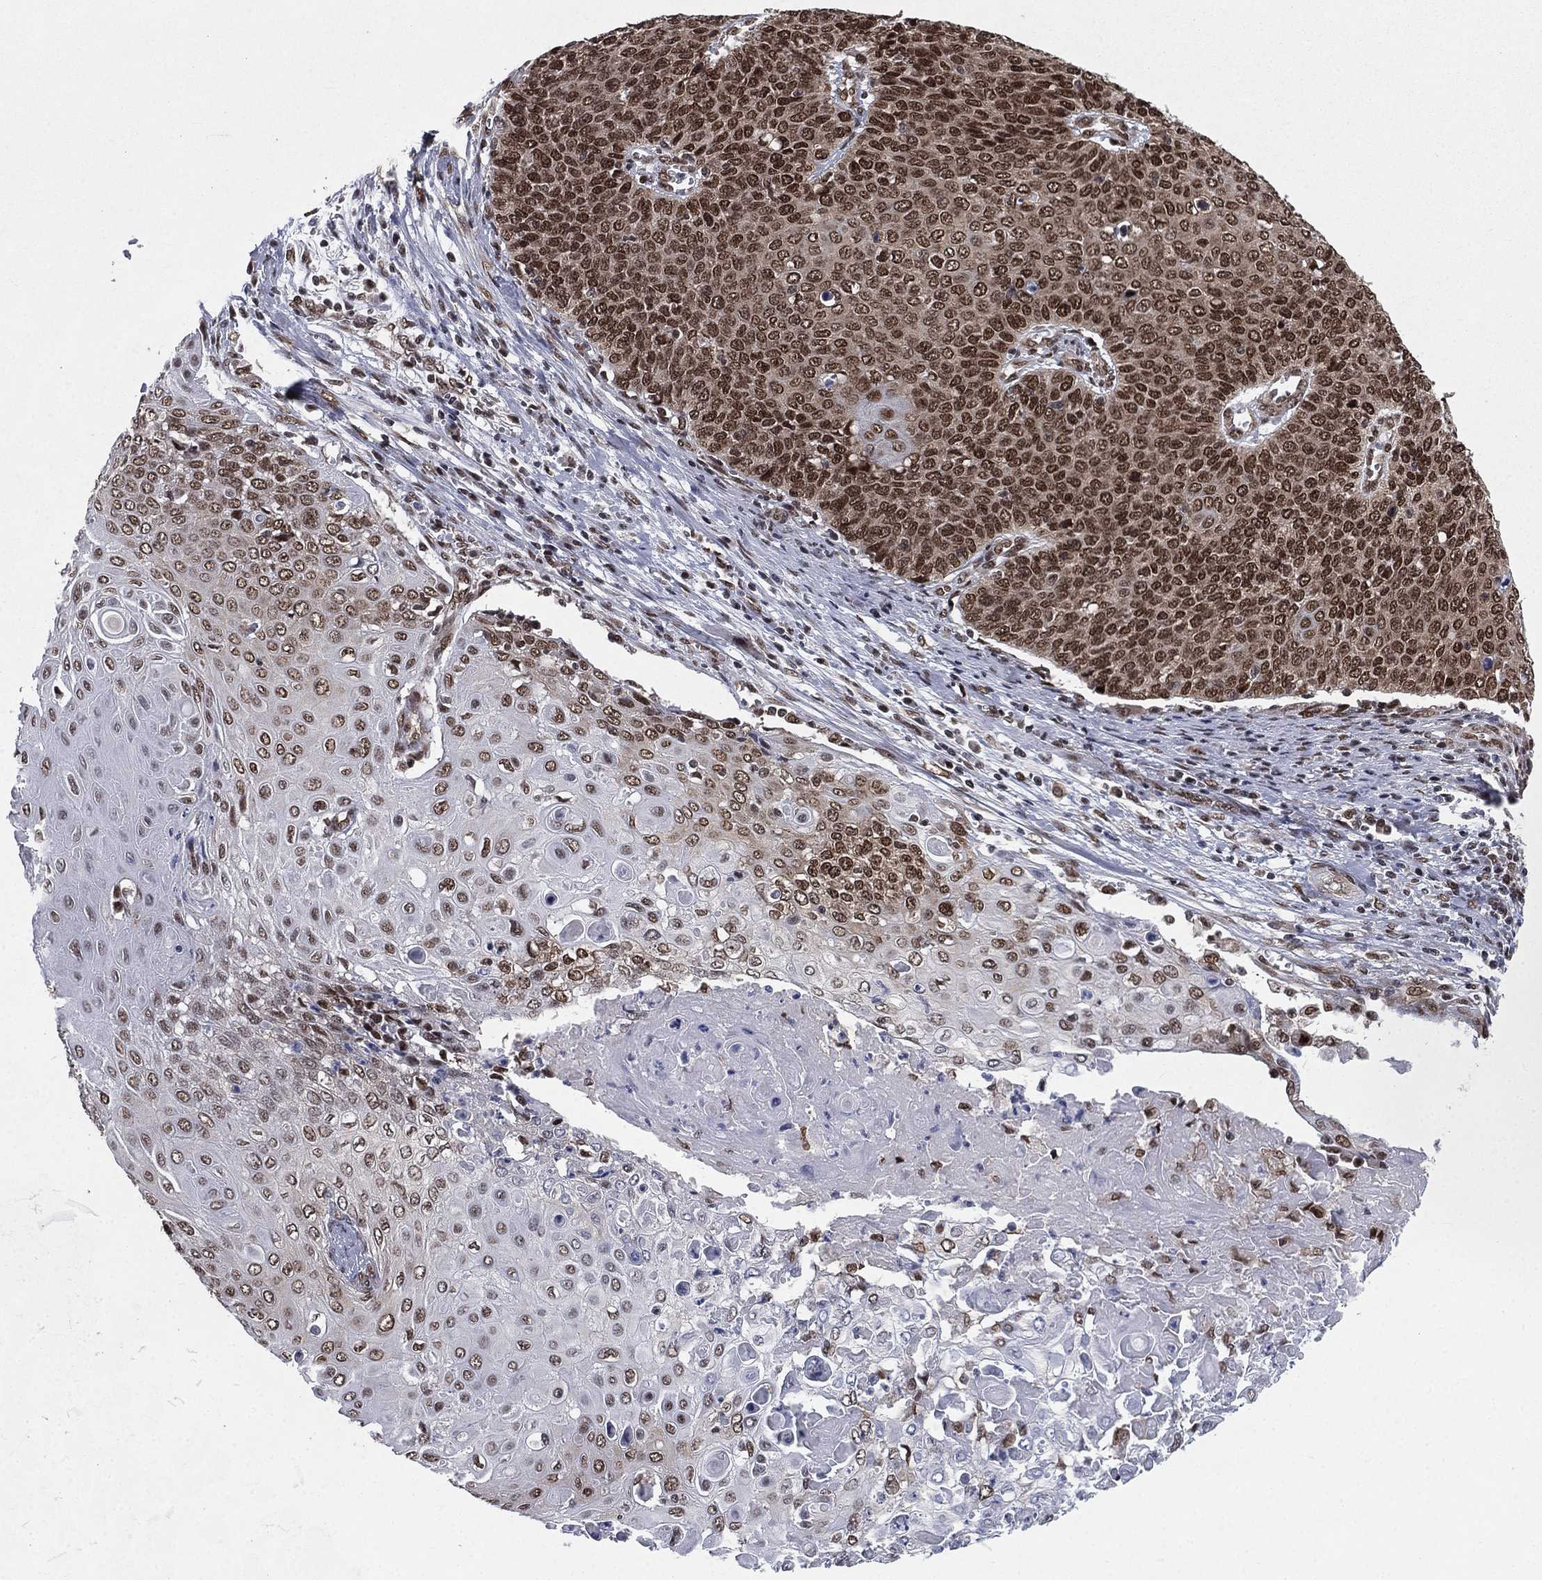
{"staining": {"intensity": "strong", "quantity": "25%-75%", "location": "nuclear"}, "tissue": "cervical cancer", "cell_type": "Tumor cells", "image_type": "cancer", "snomed": [{"axis": "morphology", "description": "Squamous cell carcinoma, NOS"}, {"axis": "topography", "description": "Cervix"}], "caption": "A brown stain labels strong nuclear expression of a protein in human squamous cell carcinoma (cervical) tumor cells.", "gene": "FUBP3", "patient": {"sex": "female", "age": 39}}